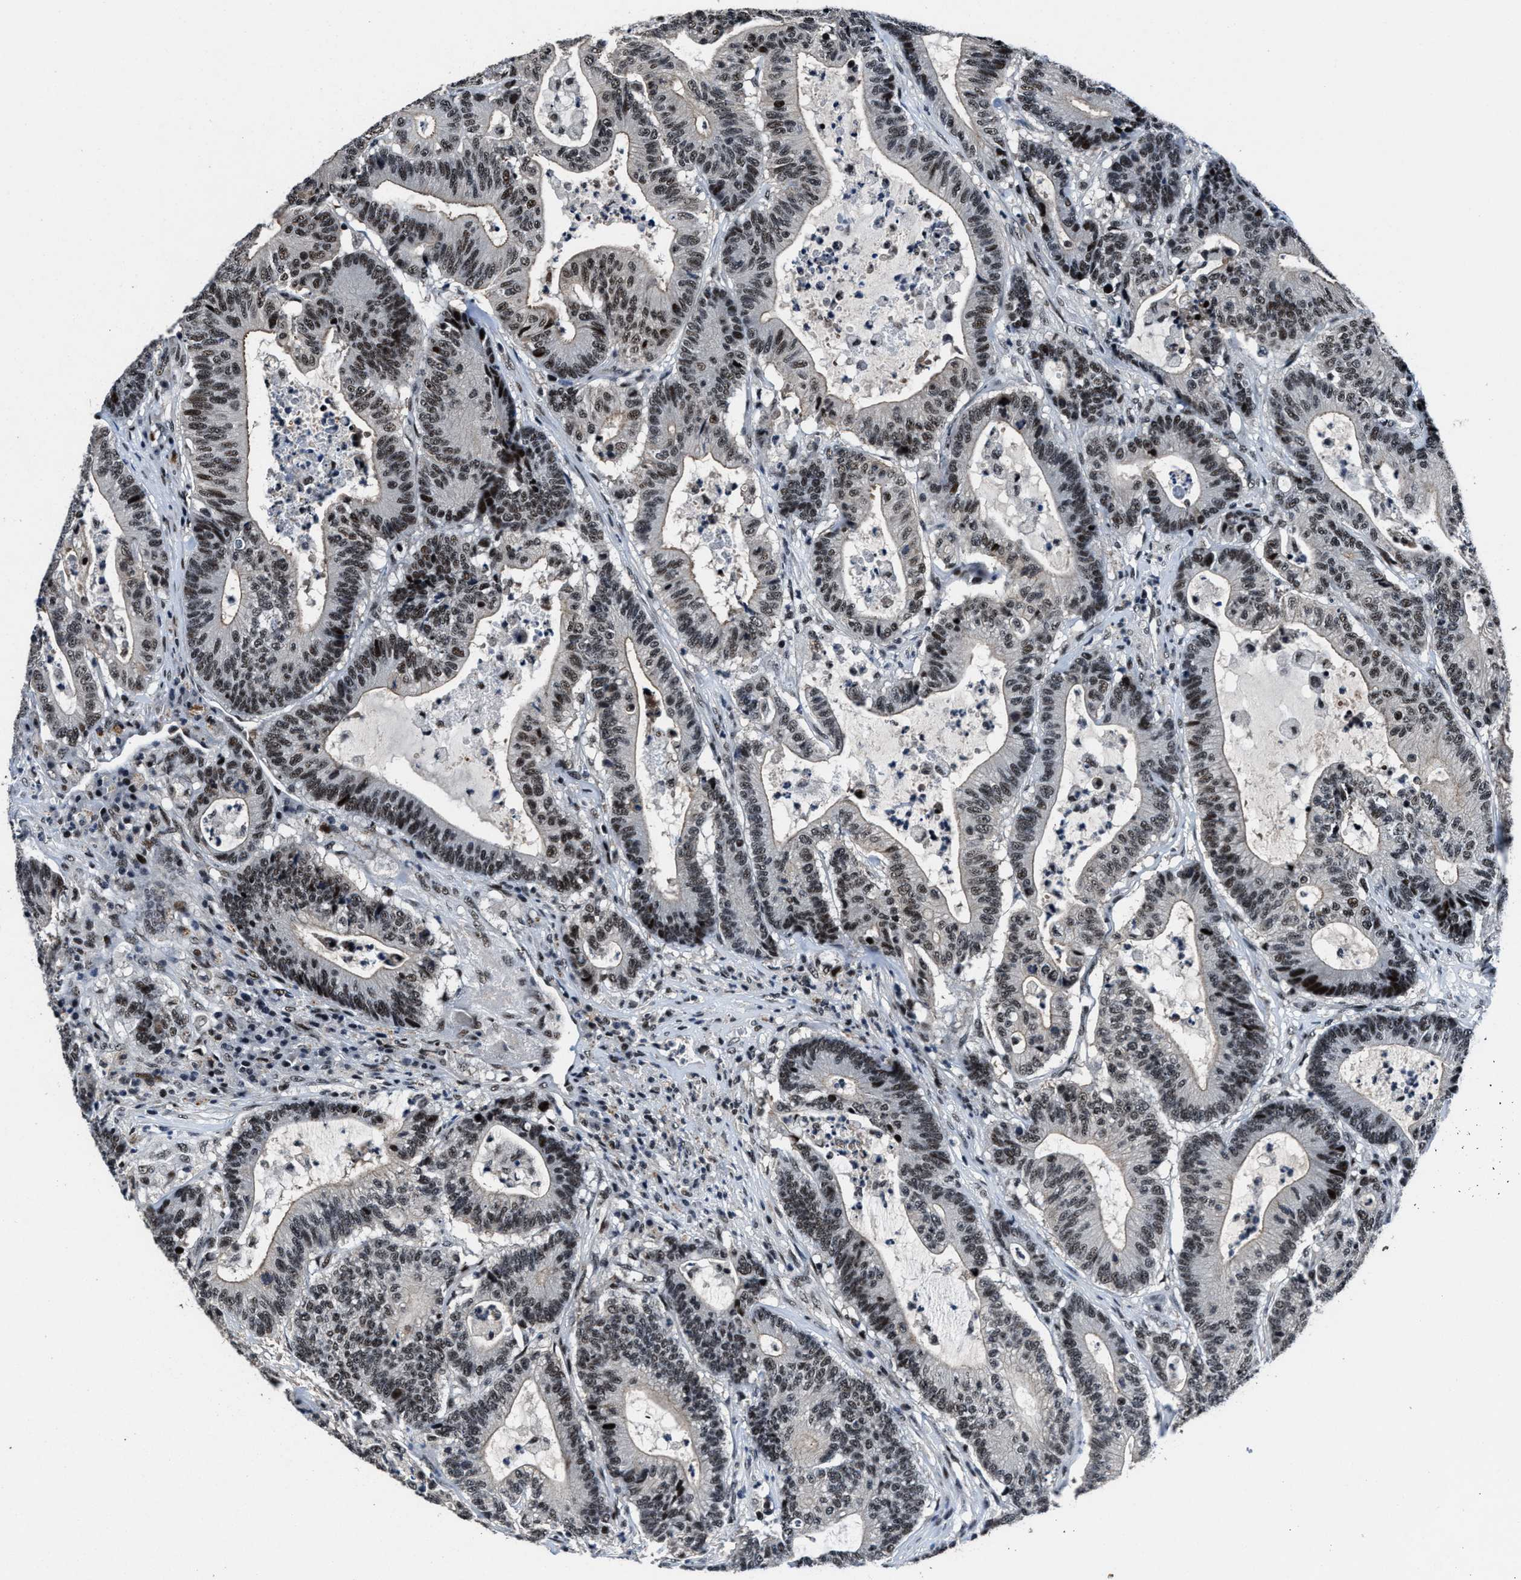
{"staining": {"intensity": "weak", "quantity": ">75%", "location": "nuclear"}, "tissue": "colorectal cancer", "cell_type": "Tumor cells", "image_type": "cancer", "snomed": [{"axis": "morphology", "description": "Adenocarcinoma, NOS"}, {"axis": "topography", "description": "Colon"}], "caption": "Human colorectal cancer stained for a protein (brown) demonstrates weak nuclear positive expression in about >75% of tumor cells.", "gene": "ZNF233", "patient": {"sex": "female", "age": 84}}